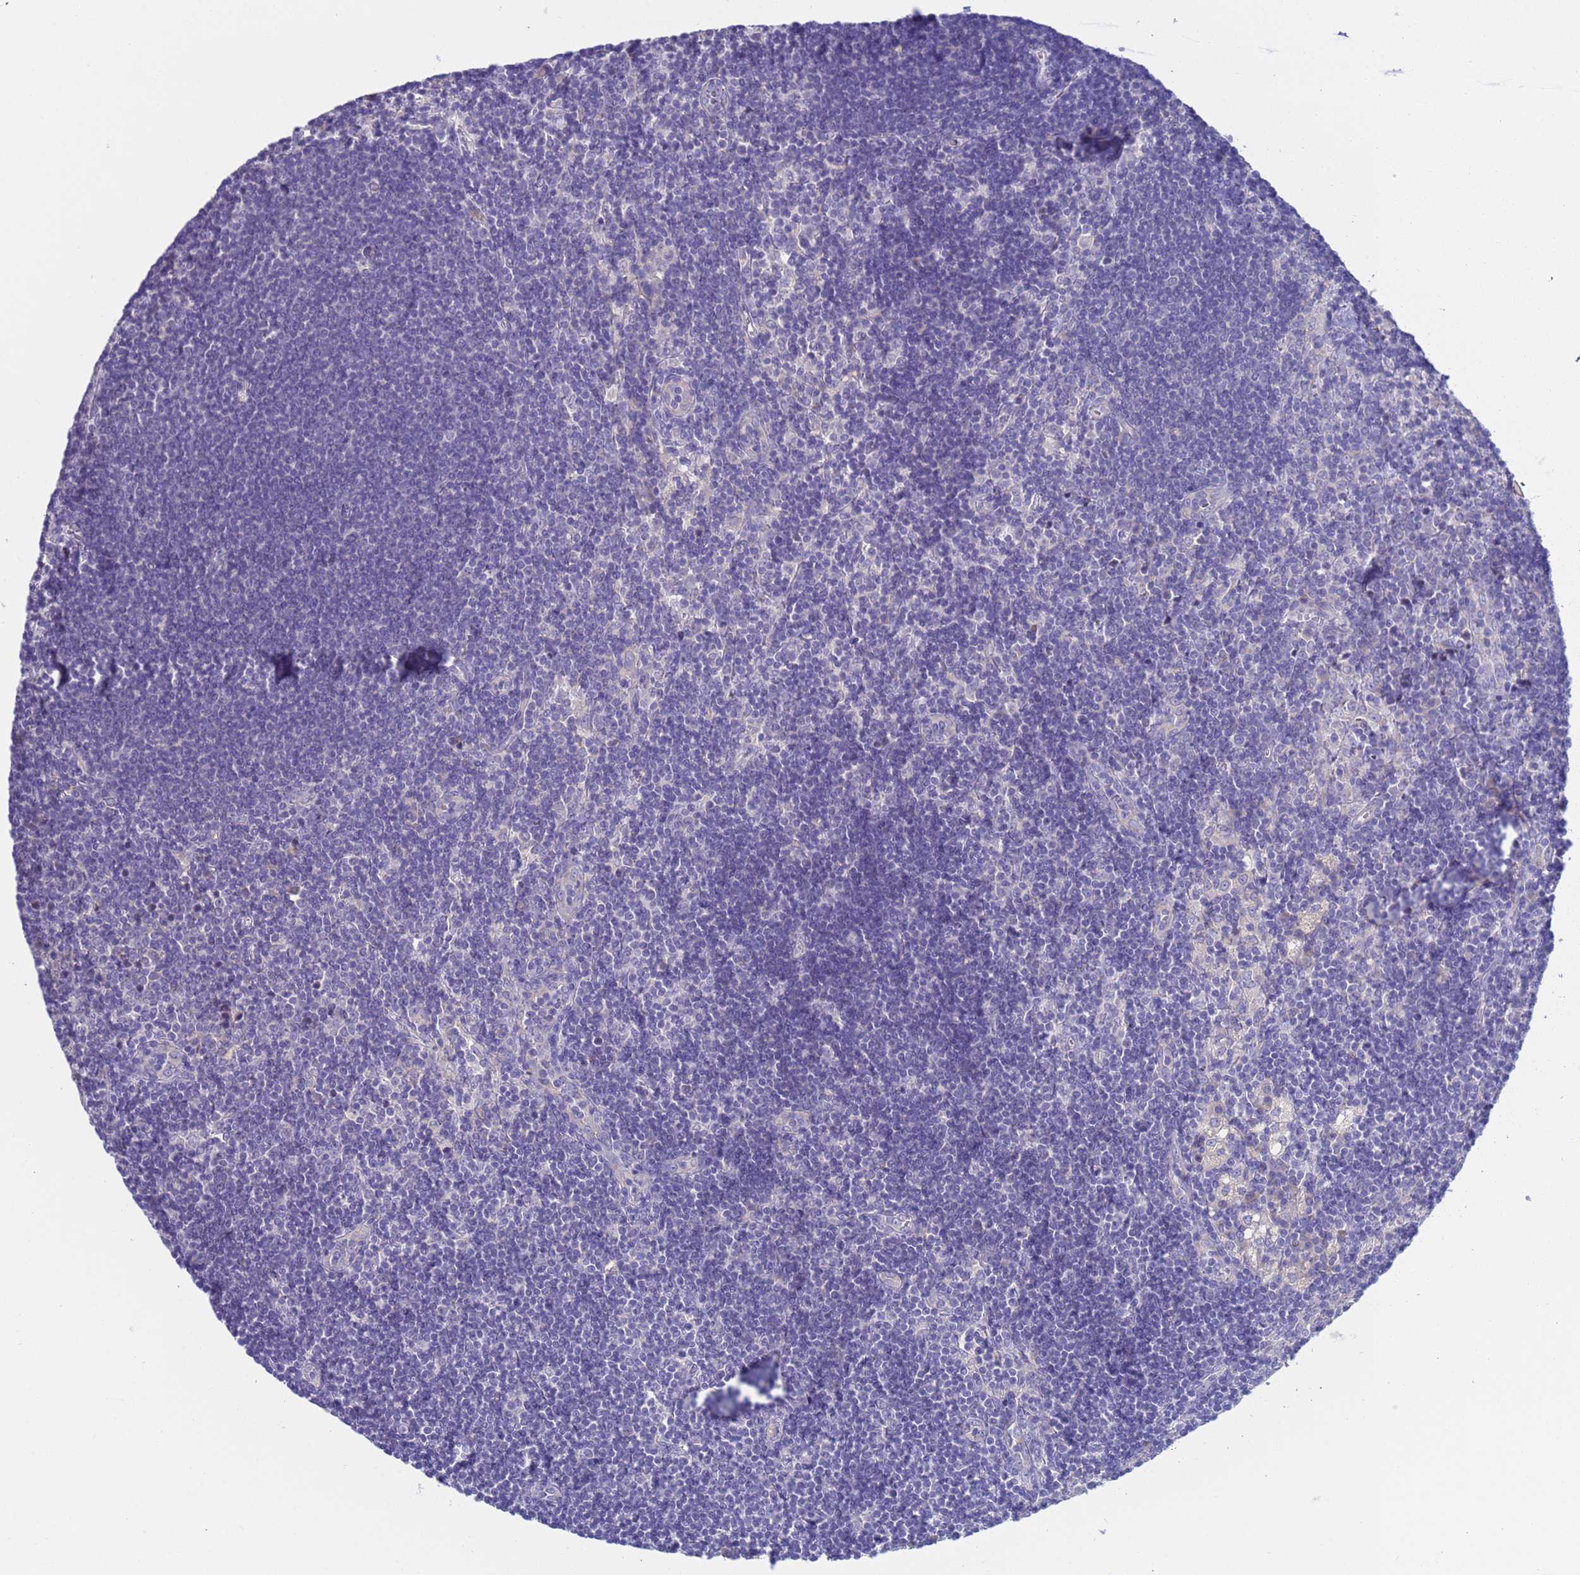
{"staining": {"intensity": "negative", "quantity": "none", "location": "none"}, "tissue": "lymph node", "cell_type": "Non-germinal center cells", "image_type": "normal", "snomed": [{"axis": "morphology", "description": "Normal tissue, NOS"}, {"axis": "topography", "description": "Lymph node"}], "caption": "IHC photomicrograph of normal human lymph node stained for a protein (brown), which shows no staining in non-germinal center cells.", "gene": "PET117", "patient": {"sex": "male", "age": 24}}